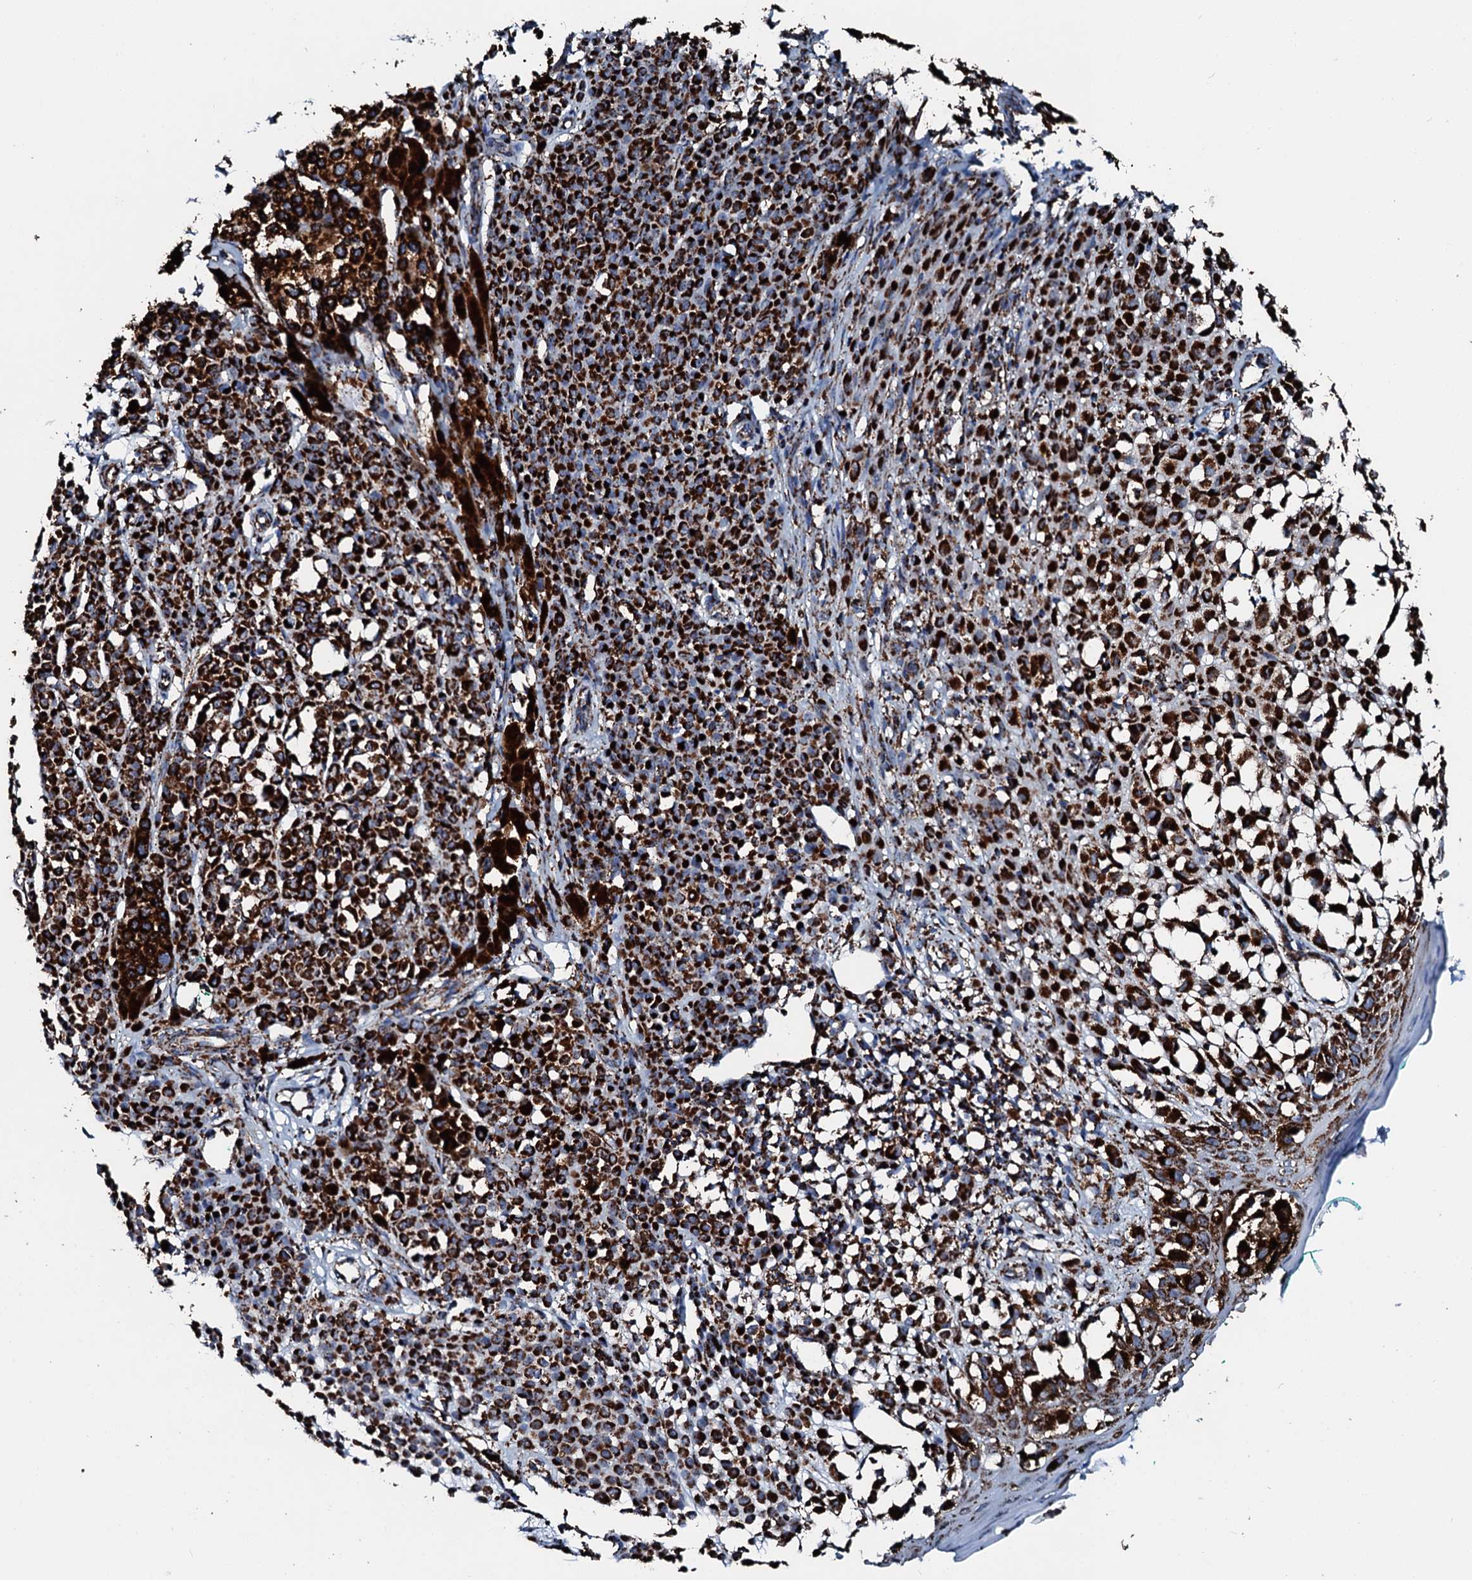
{"staining": {"intensity": "strong", "quantity": ">75%", "location": "cytoplasmic/membranous"}, "tissue": "melanoma", "cell_type": "Tumor cells", "image_type": "cancer", "snomed": [{"axis": "morphology", "description": "Malignant melanoma, NOS"}, {"axis": "topography", "description": "Skin of leg"}], "caption": "Protein staining exhibits strong cytoplasmic/membranous staining in approximately >75% of tumor cells in melanoma.", "gene": "HADH", "patient": {"sex": "female", "age": 72}}